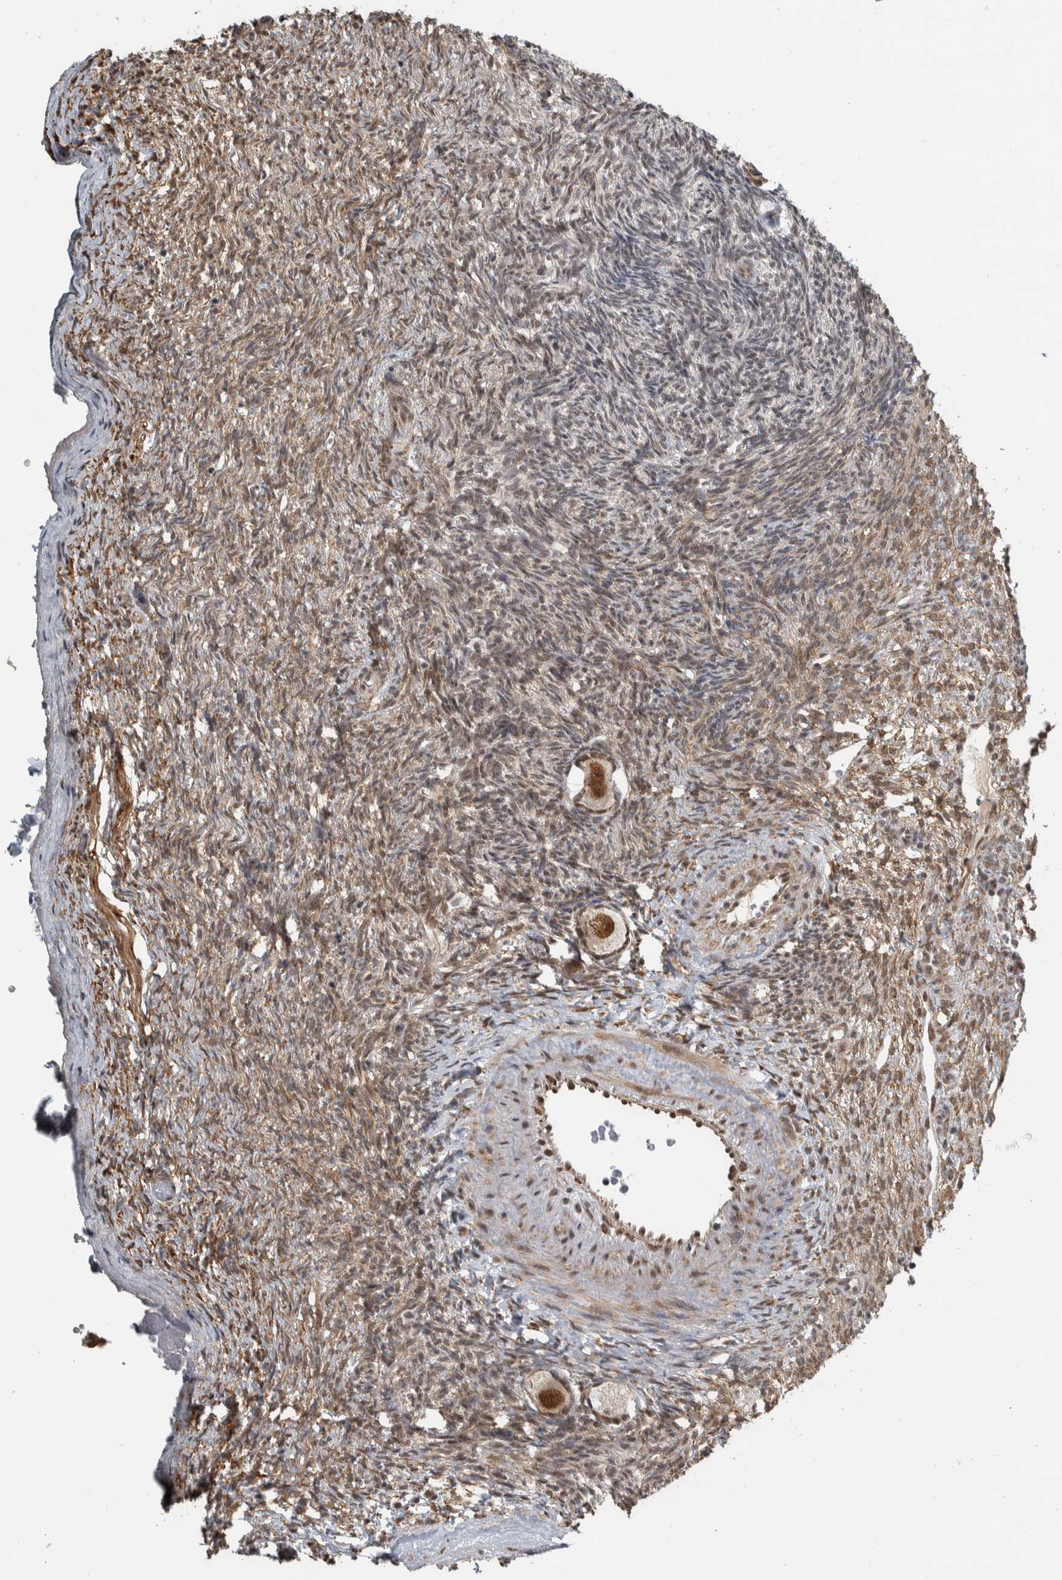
{"staining": {"intensity": "strong", "quantity": ">75%", "location": "nuclear"}, "tissue": "ovary", "cell_type": "Follicle cells", "image_type": "normal", "snomed": [{"axis": "morphology", "description": "Normal tissue, NOS"}, {"axis": "topography", "description": "Ovary"}], "caption": "Immunohistochemical staining of unremarkable ovary shows >75% levels of strong nuclear protein expression in approximately >75% of follicle cells. The staining is performed using DAB (3,3'-diaminobenzidine) brown chromogen to label protein expression. The nuclei are counter-stained blue using hematoxylin.", "gene": "DDX42", "patient": {"sex": "female", "age": 34}}